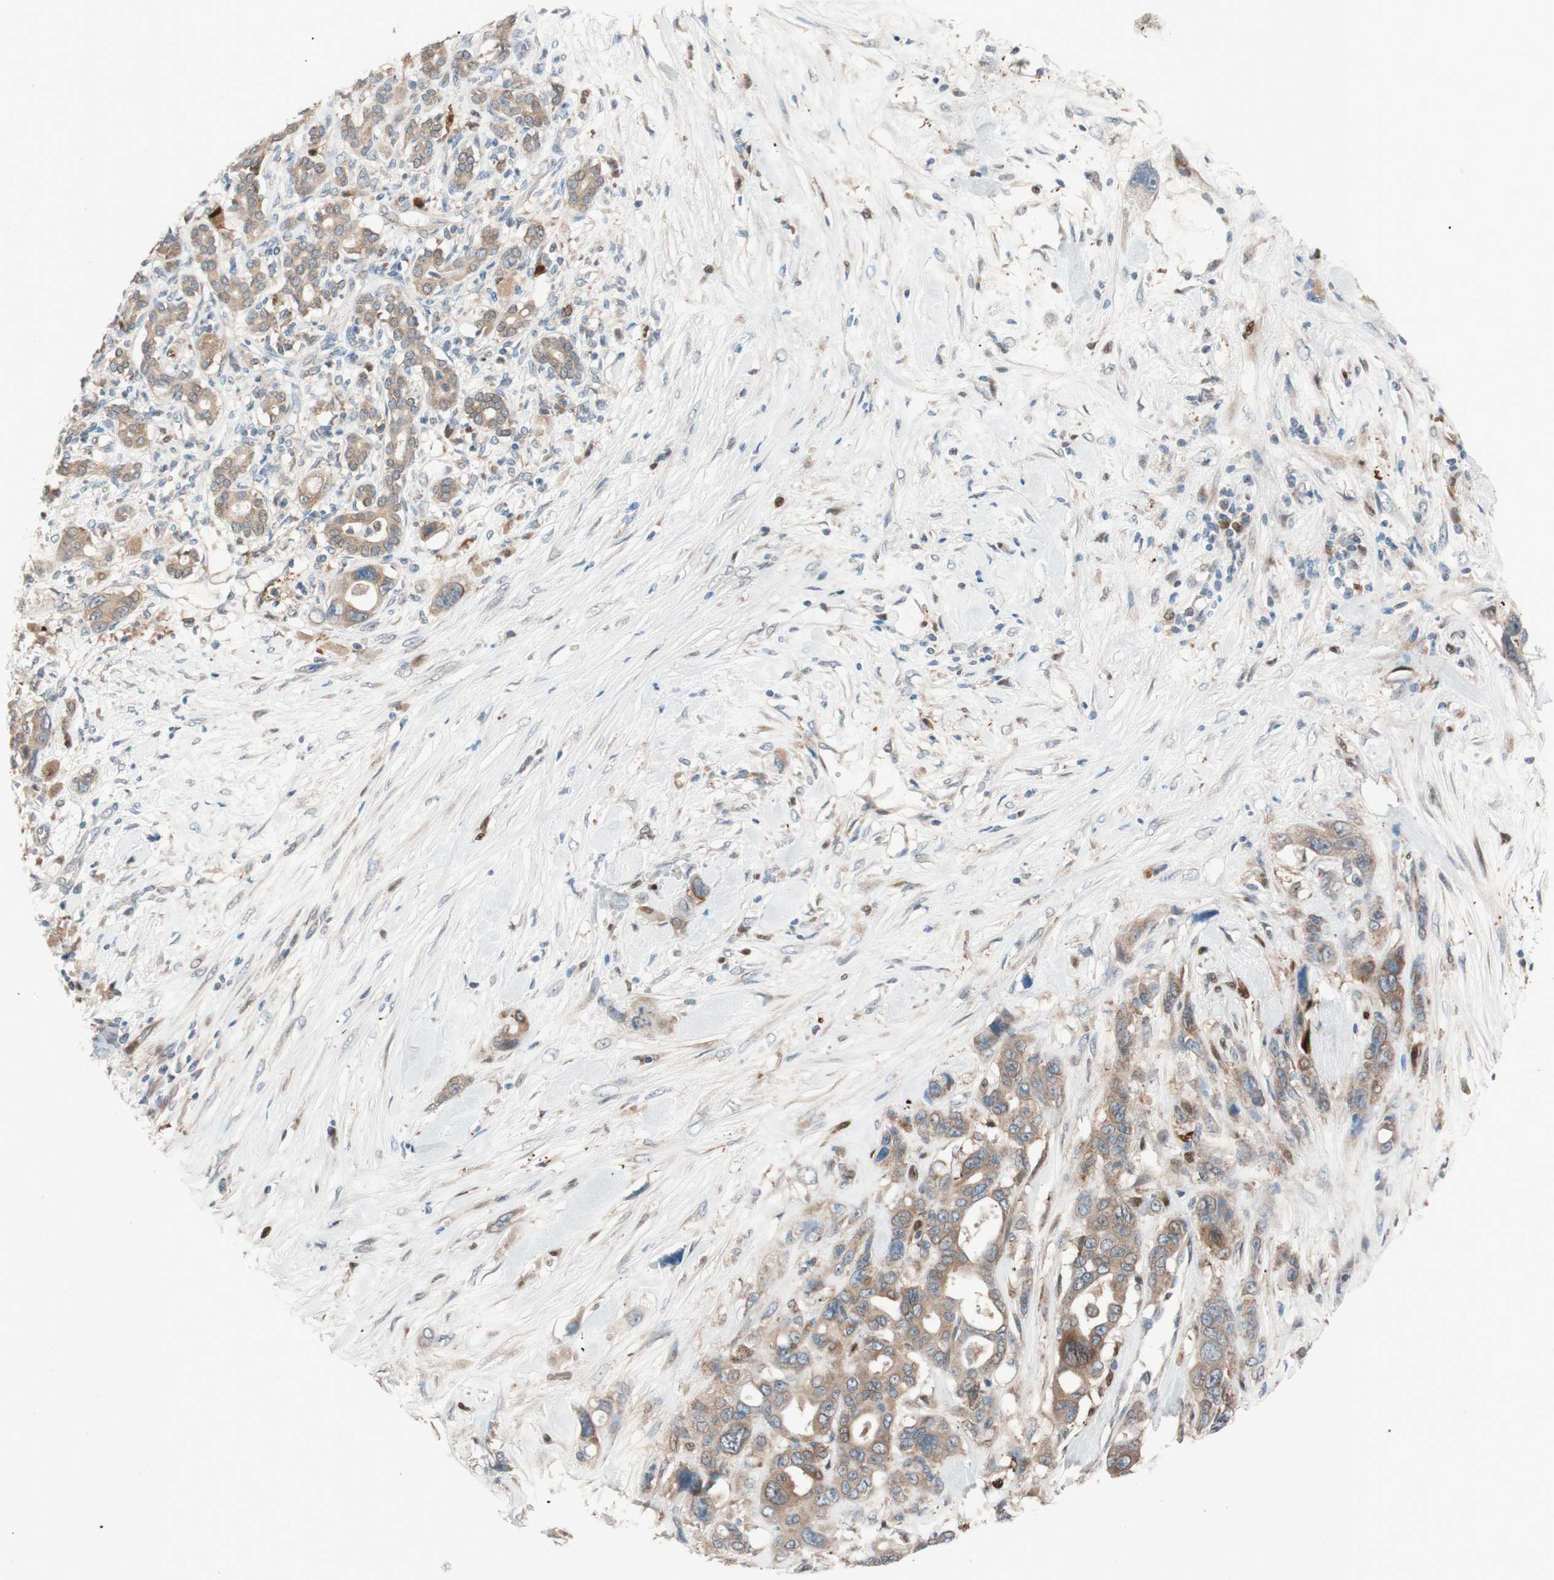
{"staining": {"intensity": "moderate", "quantity": ">75%", "location": "cytoplasmic/membranous"}, "tissue": "pancreatic cancer", "cell_type": "Tumor cells", "image_type": "cancer", "snomed": [{"axis": "morphology", "description": "Adenocarcinoma, NOS"}, {"axis": "topography", "description": "Pancreas"}], "caption": "Immunohistochemical staining of human pancreatic adenocarcinoma displays medium levels of moderate cytoplasmic/membranous positivity in approximately >75% of tumor cells.", "gene": "FAAH", "patient": {"sex": "male", "age": 46}}